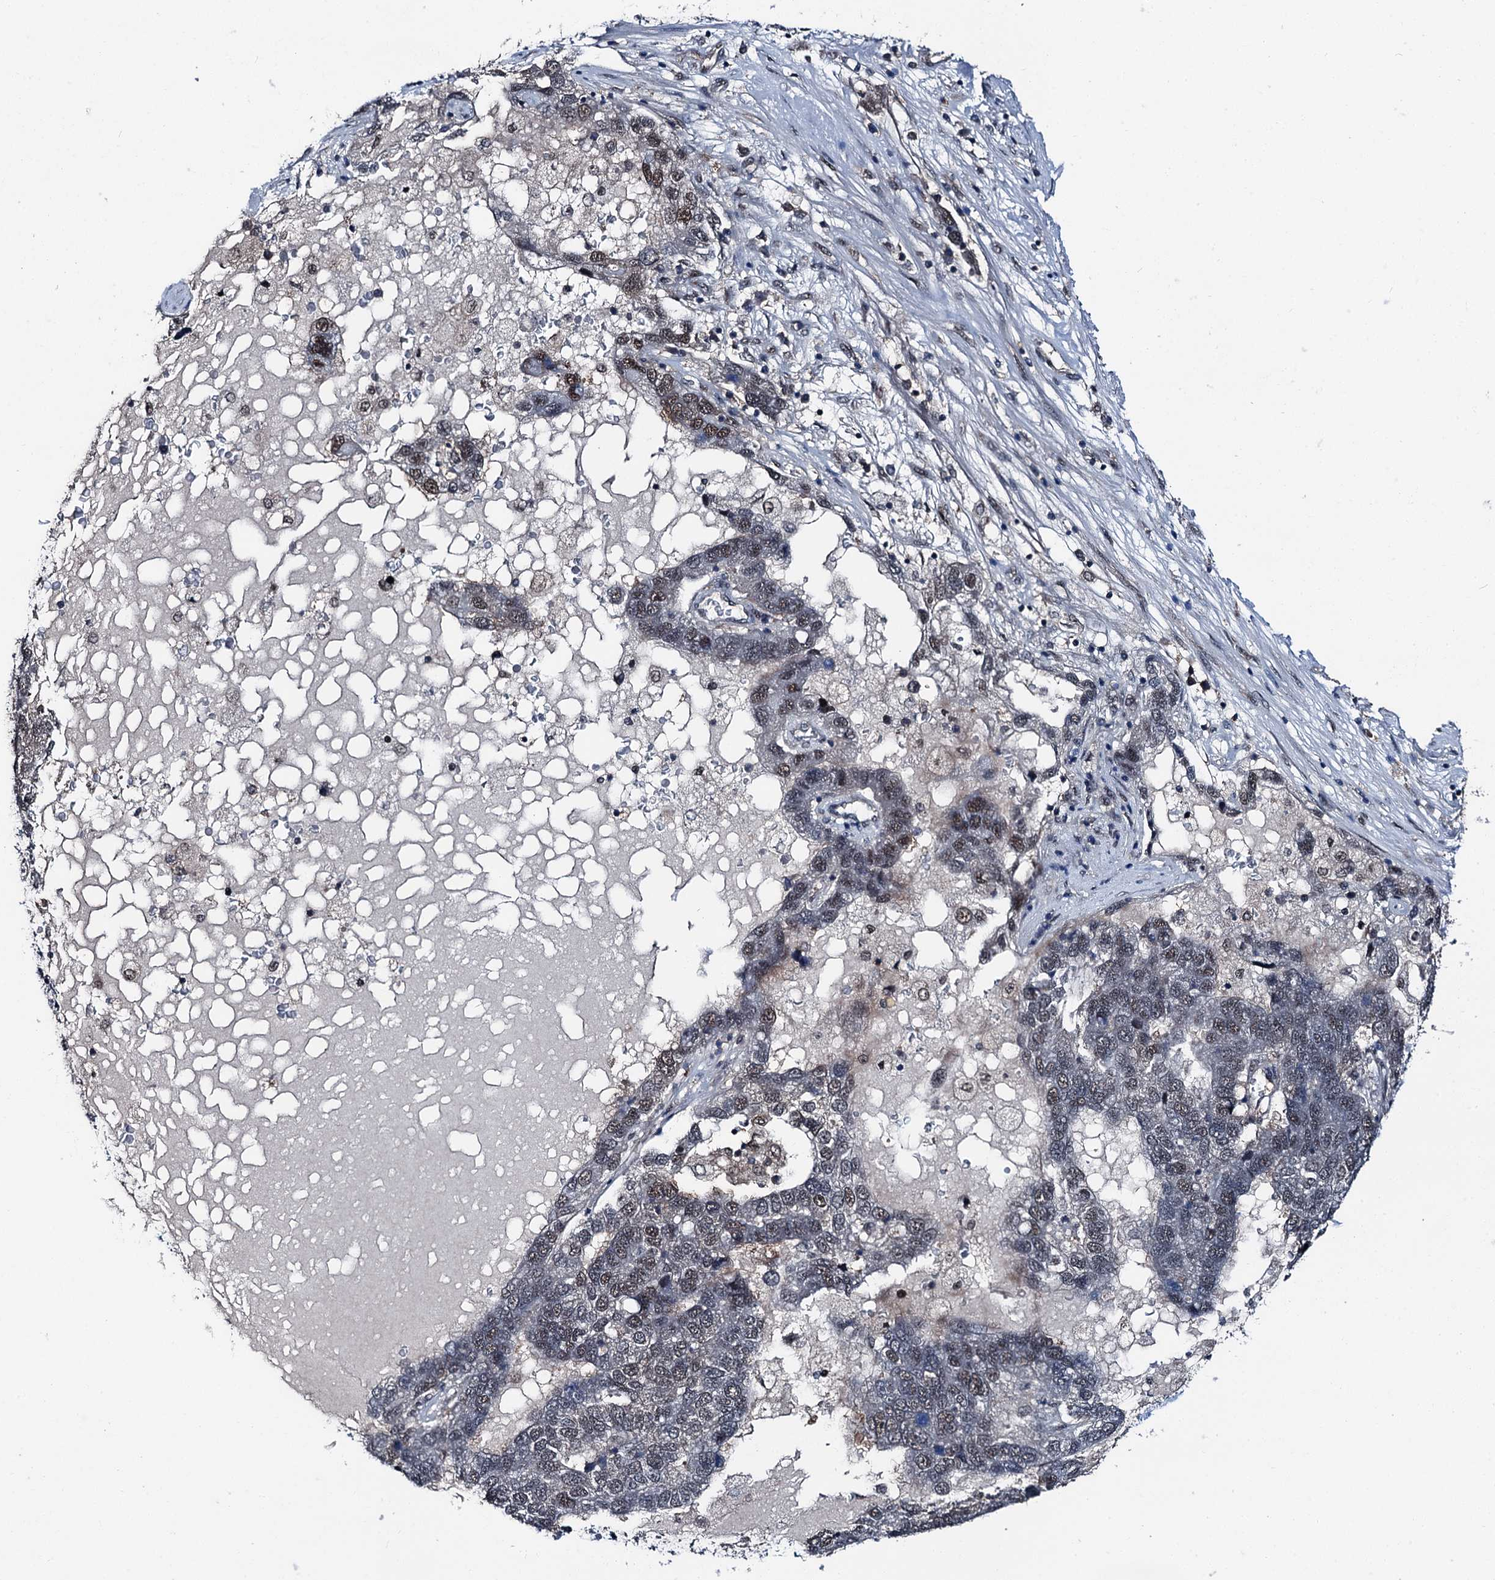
{"staining": {"intensity": "weak", "quantity": "25%-75%", "location": "nuclear"}, "tissue": "pancreatic cancer", "cell_type": "Tumor cells", "image_type": "cancer", "snomed": [{"axis": "morphology", "description": "Adenocarcinoma, NOS"}, {"axis": "topography", "description": "Pancreas"}], "caption": "About 25%-75% of tumor cells in pancreatic cancer (adenocarcinoma) exhibit weak nuclear protein expression as visualized by brown immunohistochemical staining.", "gene": "PSMD13", "patient": {"sex": "female", "age": 61}}